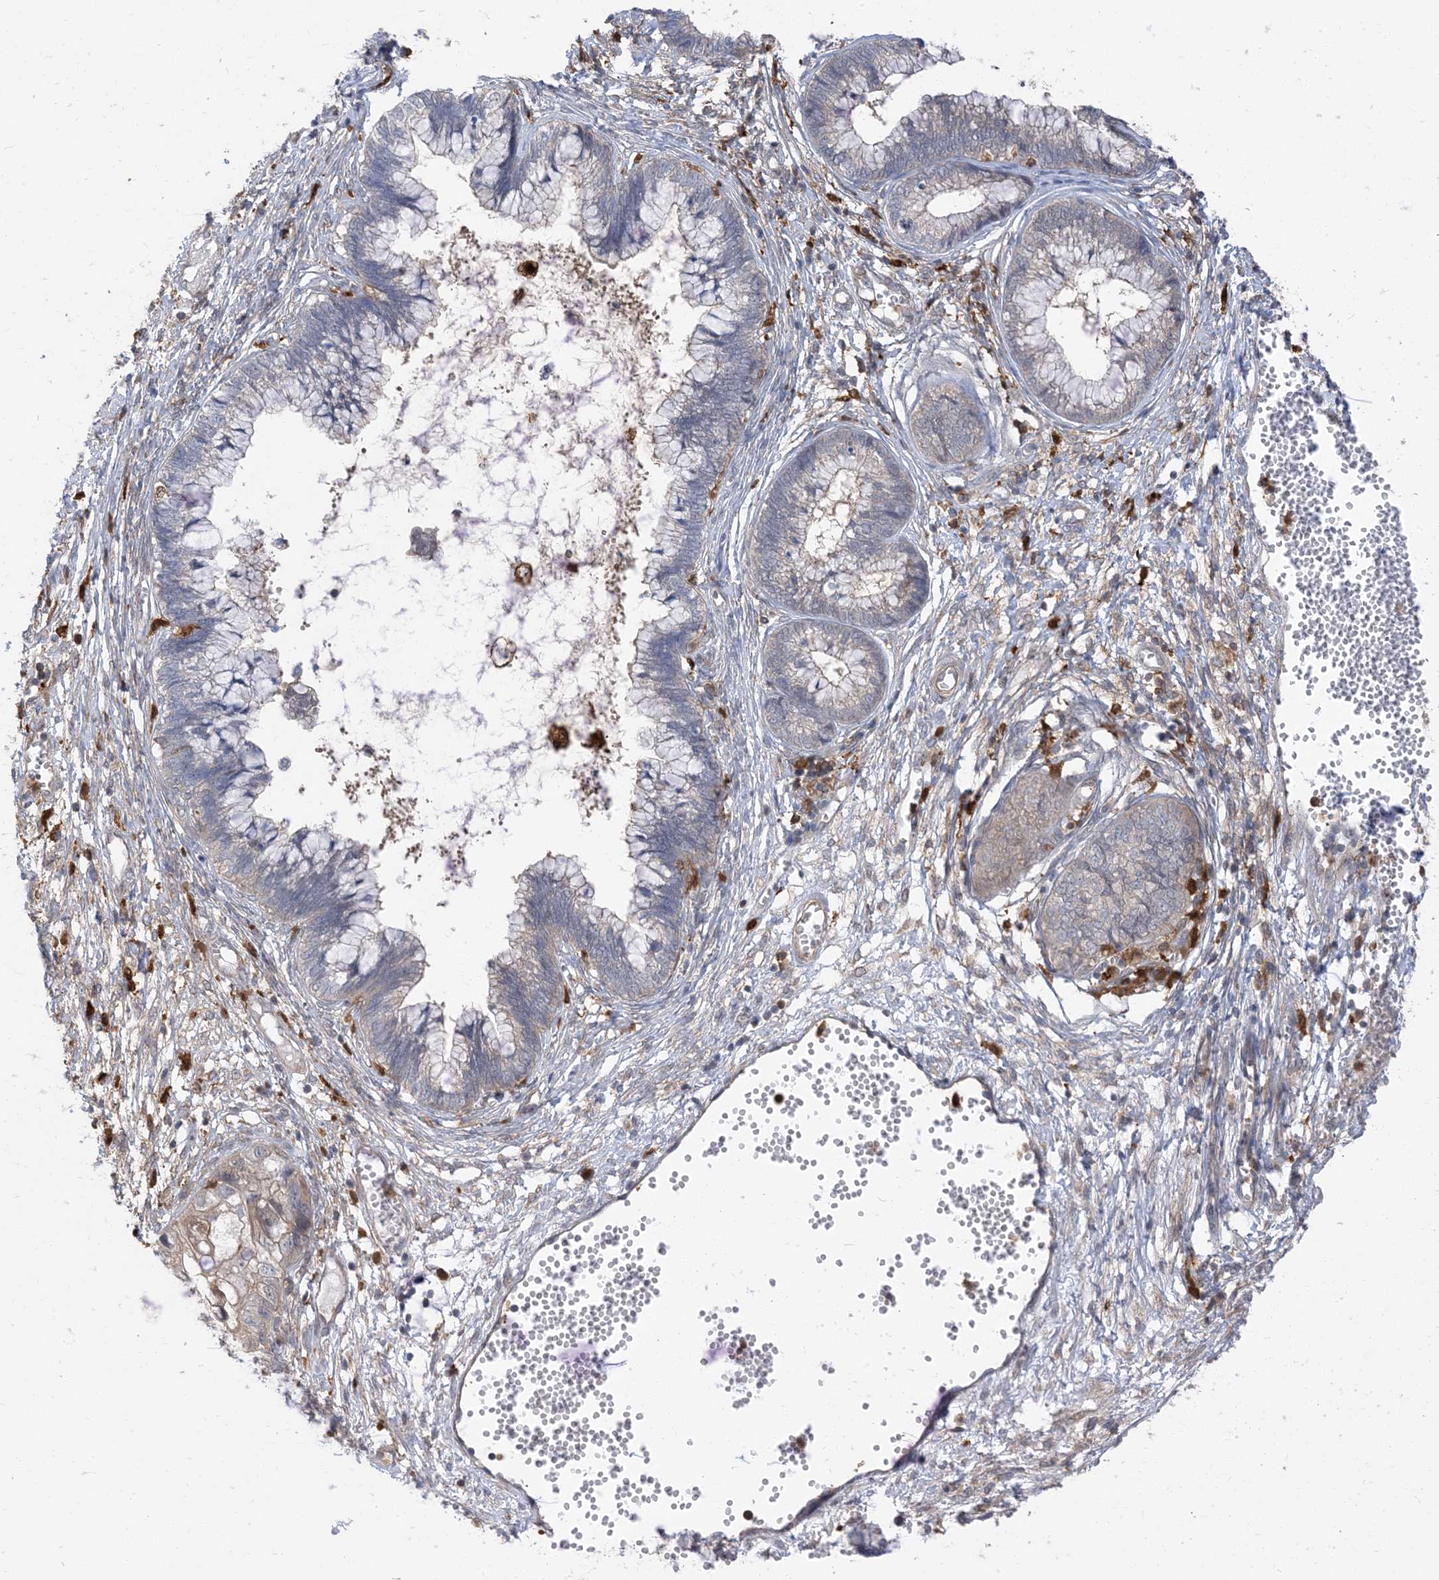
{"staining": {"intensity": "weak", "quantity": "<25%", "location": "cytoplasmic/membranous"}, "tissue": "cervical cancer", "cell_type": "Tumor cells", "image_type": "cancer", "snomed": [{"axis": "morphology", "description": "Adenocarcinoma, NOS"}, {"axis": "topography", "description": "Cervix"}], "caption": "High power microscopy photomicrograph of an IHC image of cervical adenocarcinoma, revealing no significant positivity in tumor cells.", "gene": "NAGK", "patient": {"sex": "female", "age": 44}}